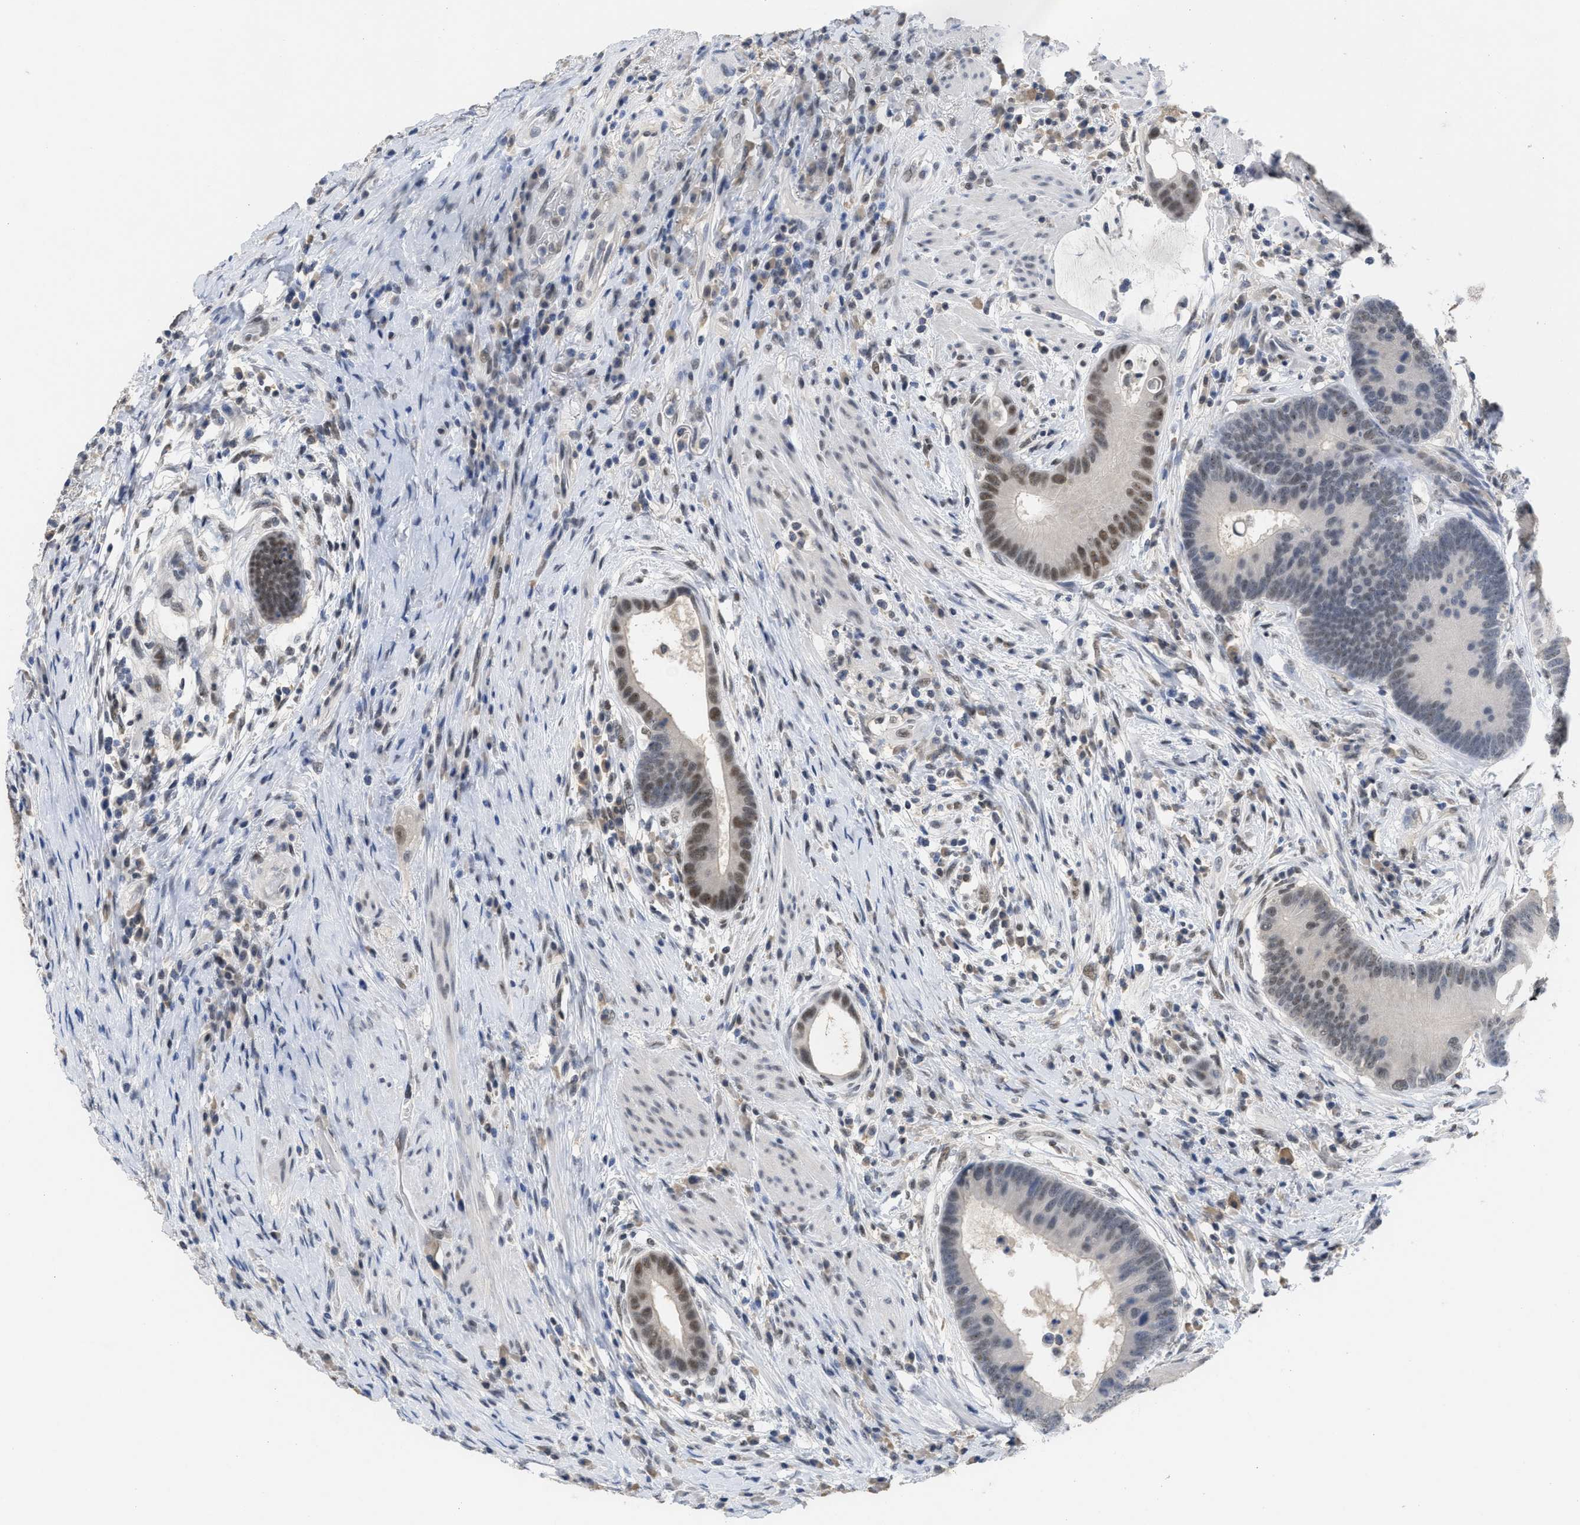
{"staining": {"intensity": "moderate", "quantity": "<25%", "location": "nuclear"}, "tissue": "colorectal cancer", "cell_type": "Tumor cells", "image_type": "cancer", "snomed": [{"axis": "morphology", "description": "Adenocarcinoma, NOS"}, {"axis": "topography", "description": "Rectum"}], "caption": "Brown immunohistochemical staining in adenocarcinoma (colorectal) shows moderate nuclear positivity in approximately <25% of tumor cells. The staining was performed using DAB, with brown indicating positive protein expression. Nuclei are stained blue with hematoxylin.", "gene": "GGNBP2", "patient": {"sex": "female", "age": 89}}